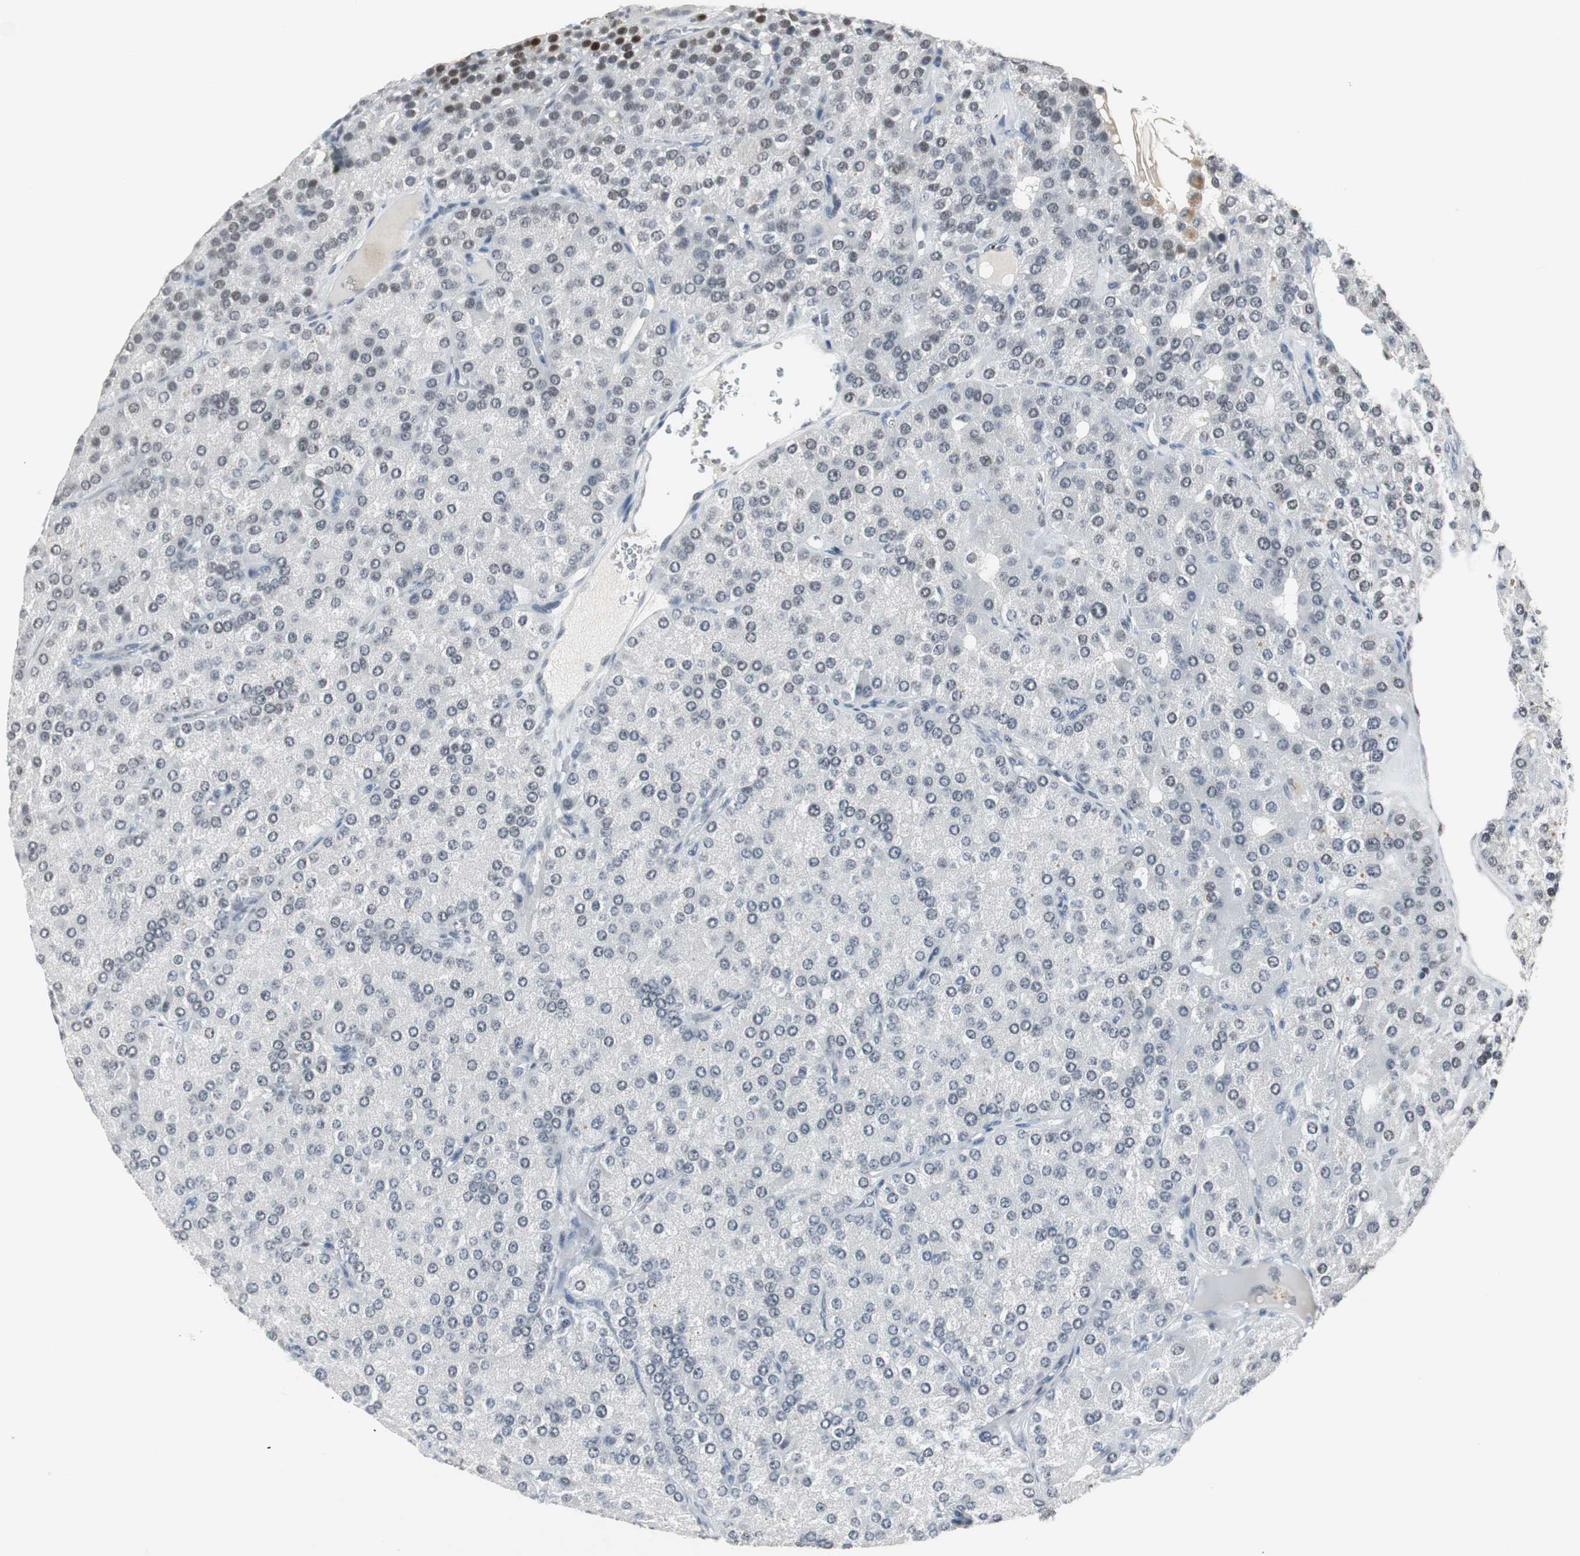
{"staining": {"intensity": "negative", "quantity": "none", "location": "none"}, "tissue": "parathyroid gland", "cell_type": "Glandular cells", "image_type": "normal", "snomed": [{"axis": "morphology", "description": "Normal tissue, NOS"}, {"axis": "morphology", "description": "Adenoma, NOS"}, {"axis": "topography", "description": "Parathyroid gland"}], "caption": "DAB immunohistochemical staining of benign parathyroid gland reveals no significant staining in glandular cells. (Brightfield microscopy of DAB (3,3'-diaminobenzidine) IHC at high magnification).", "gene": "ELK1", "patient": {"sex": "female", "age": 86}}